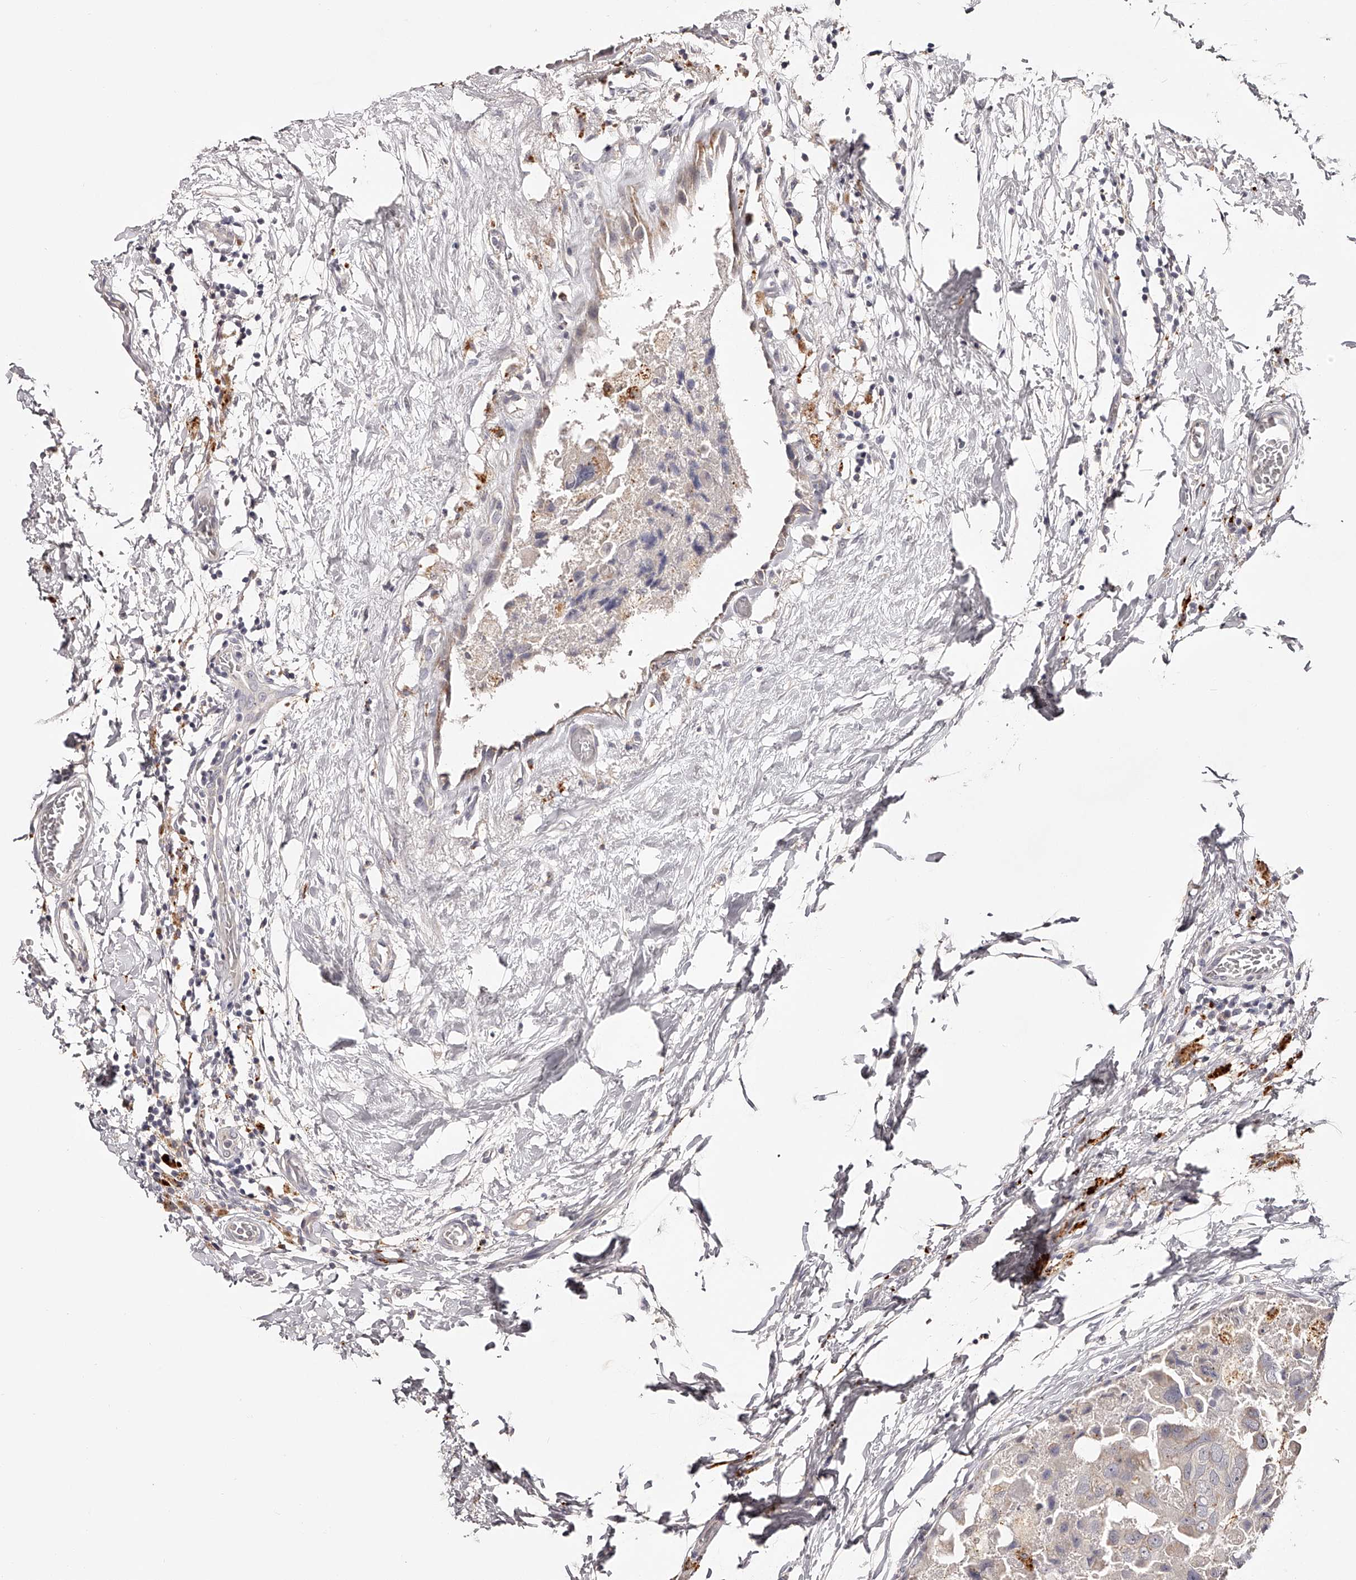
{"staining": {"intensity": "weak", "quantity": "<25%", "location": "cytoplasmic/membranous"}, "tissue": "breast cancer", "cell_type": "Tumor cells", "image_type": "cancer", "snomed": [{"axis": "morphology", "description": "Duct carcinoma"}, {"axis": "topography", "description": "Breast"}], "caption": "IHC image of neoplastic tissue: breast cancer (infiltrating ductal carcinoma) stained with DAB (3,3'-diaminobenzidine) shows no significant protein positivity in tumor cells.", "gene": "SLC35D3", "patient": {"sex": "female", "age": 62}}